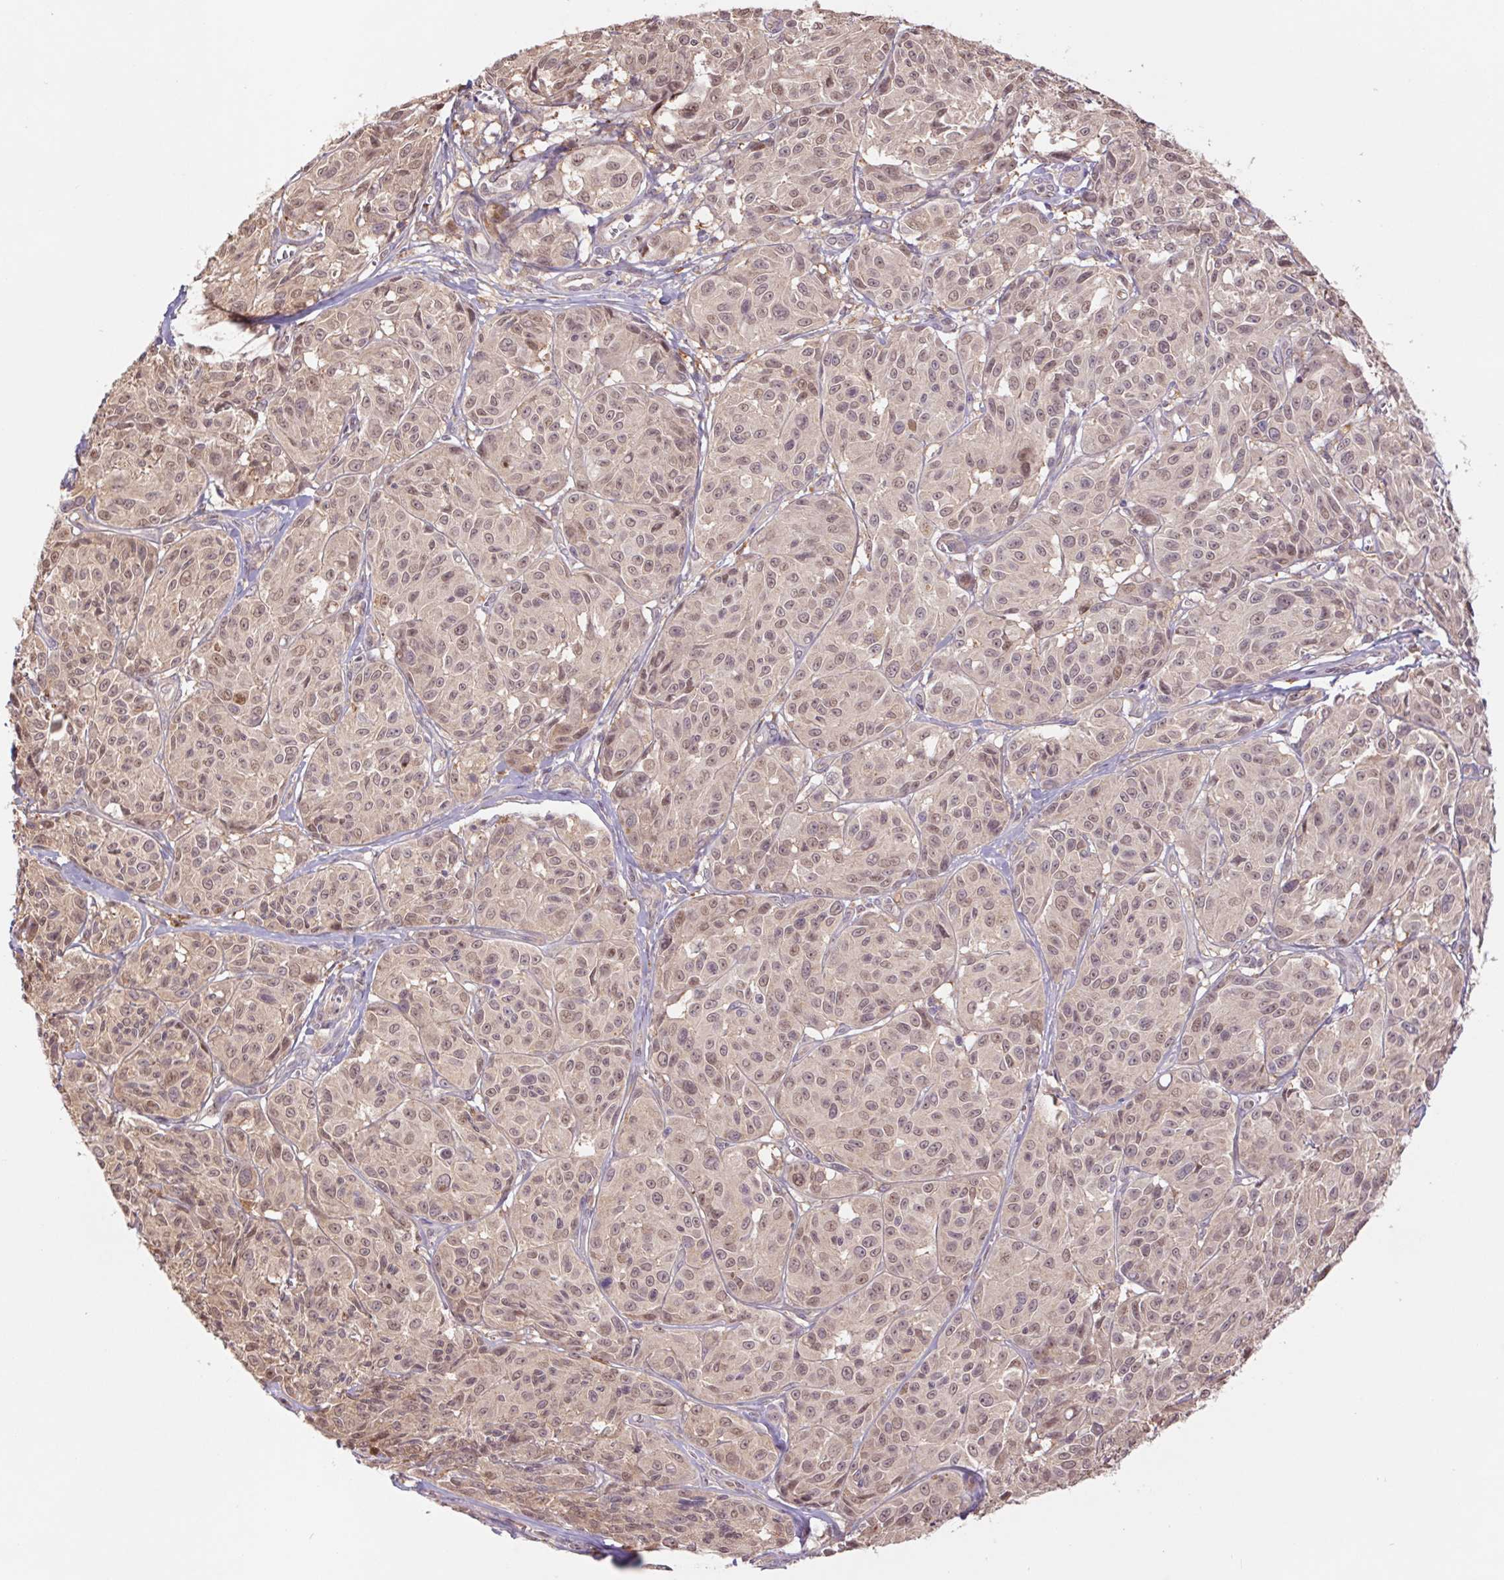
{"staining": {"intensity": "weak", "quantity": ">75%", "location": "cytoplasmic/membranous,nuclear"}, "tissue": "melanoma", "cell_type": "Tumor cells", "image_type": "cancer", "snomed": [{"axis": "morphology", "description": "Malignant melanoma, NOS"}, {"axis": "topography", "description": "Skin"}], "caption": "A micrograph of malignant melanoma stained for a protein displays weak cytoplasmic/membranous and nuclear brown staining in tumor cells.", "gene": "RRM1", "patient": {"sex": "male", "age": 91}}